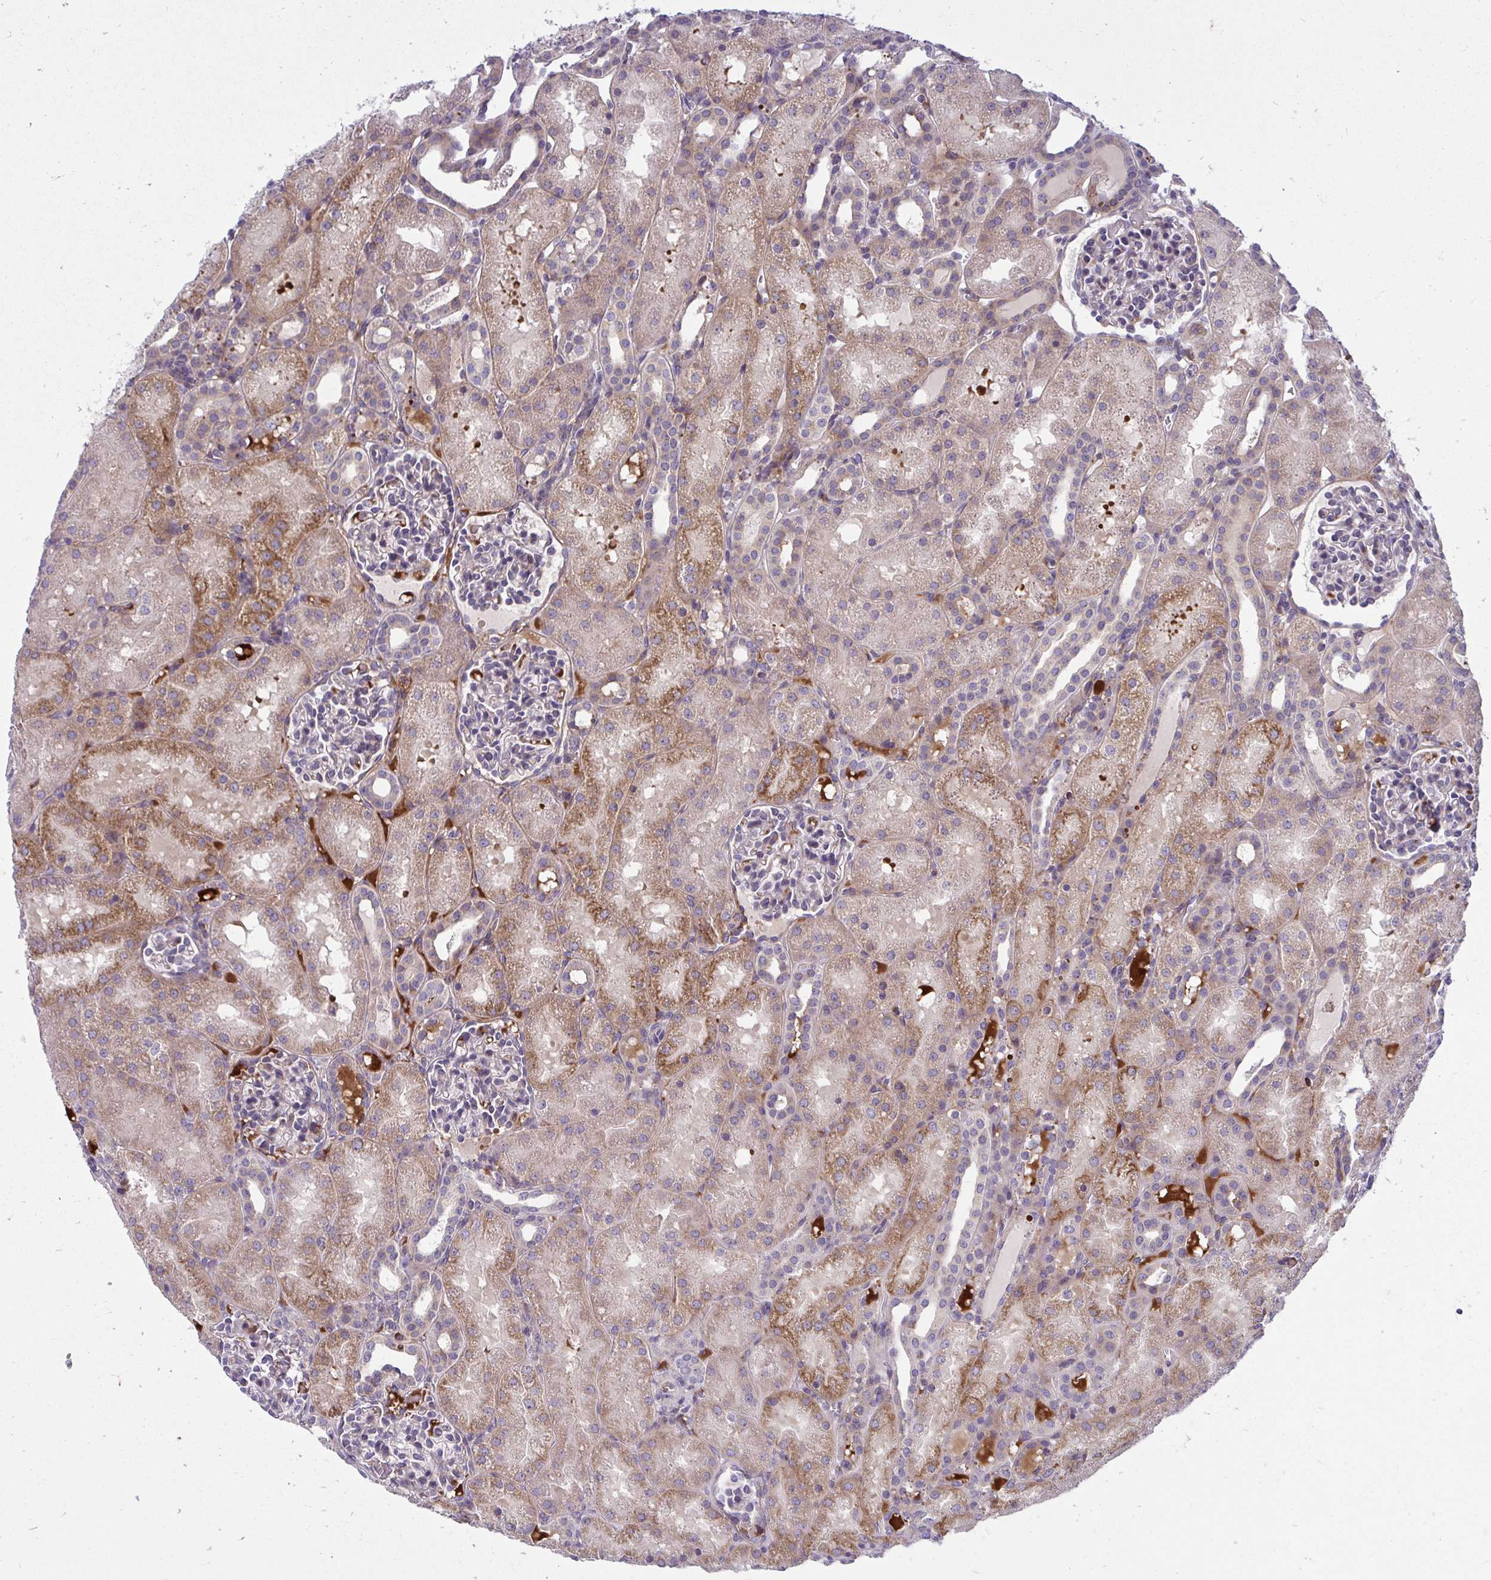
{"staining": {"intensity": "moderate", "quantity": "<25%", "location": "cytoplasmic/membranous"}, "tissue": "kidney", "cell_type": "Cells in glomeruli", "image_type": "normal", "snomed": [{"axis": "morphology", "description": "Normal tissue, NOS"}, {"axis": "topography", "description": "Kidney"}], "caption": "The image shows immunohistochemical staining of benign kidney. There is moderate cytoplasmic/membranous positivity is appreciated in about <25% of cells in glomeruli.", "gene": "GFPT2", "patient": {"sex": "male", "age": 2}}